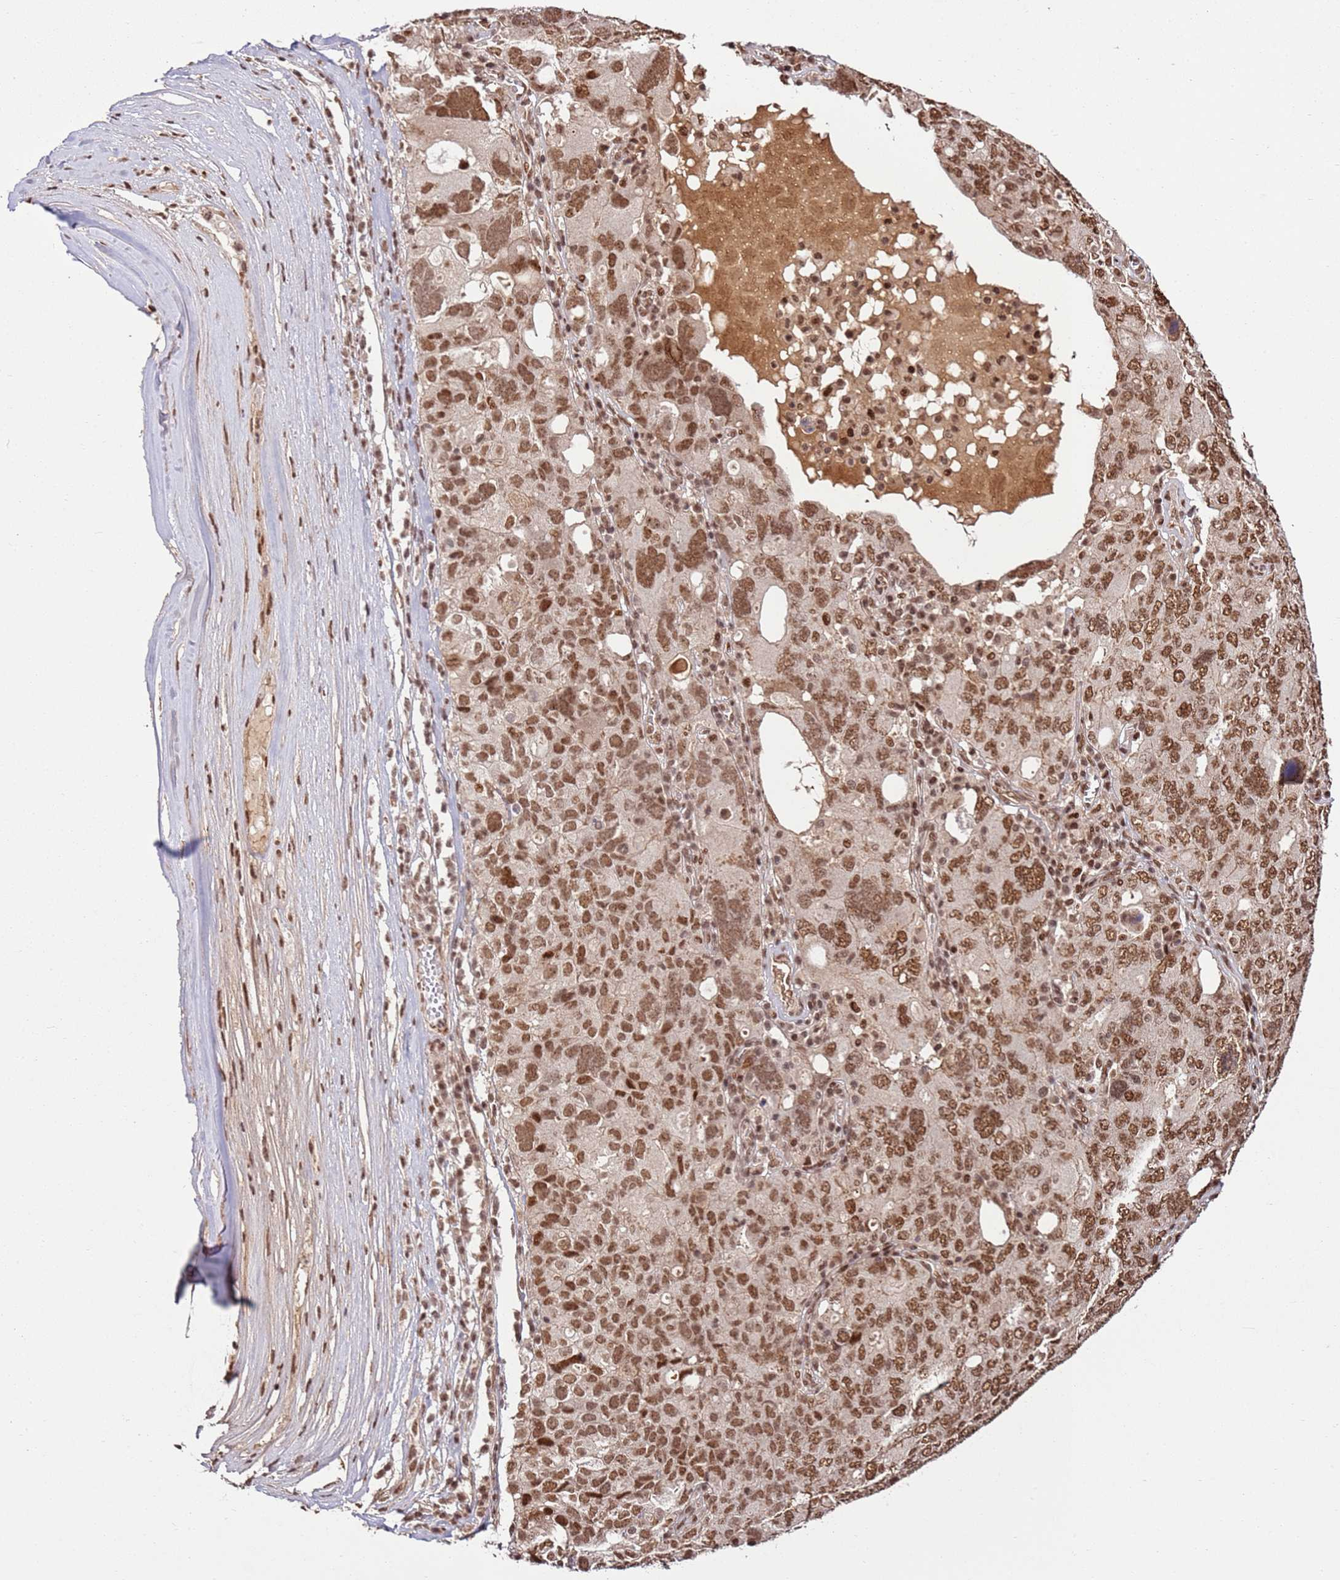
{"staining": {"intensity": "moderate", "quantity": ">75%", "location": "nuclear"}, "tissue": "ovarian cancer", "cell_type": "Tumor cells", "image_type": "cancer", "snomed": [{"axis": "morphology", "description": "Carcinoma, endometroid"}, {"axis": "topography", "description": "Ovary"}], "caption": "High-magnification brightfield microscopy of endometroid carcinoma (ovarian) stained with DAB (3,3'-diaminobenzidine) (brown) and counterstained with hematoxylin (blue). tumor cells exhibit moderate nuclear positivity is seen in about>75% of cells.", "gene": "ZBTB12", "patient": {"sex": "female", "age": 62}}